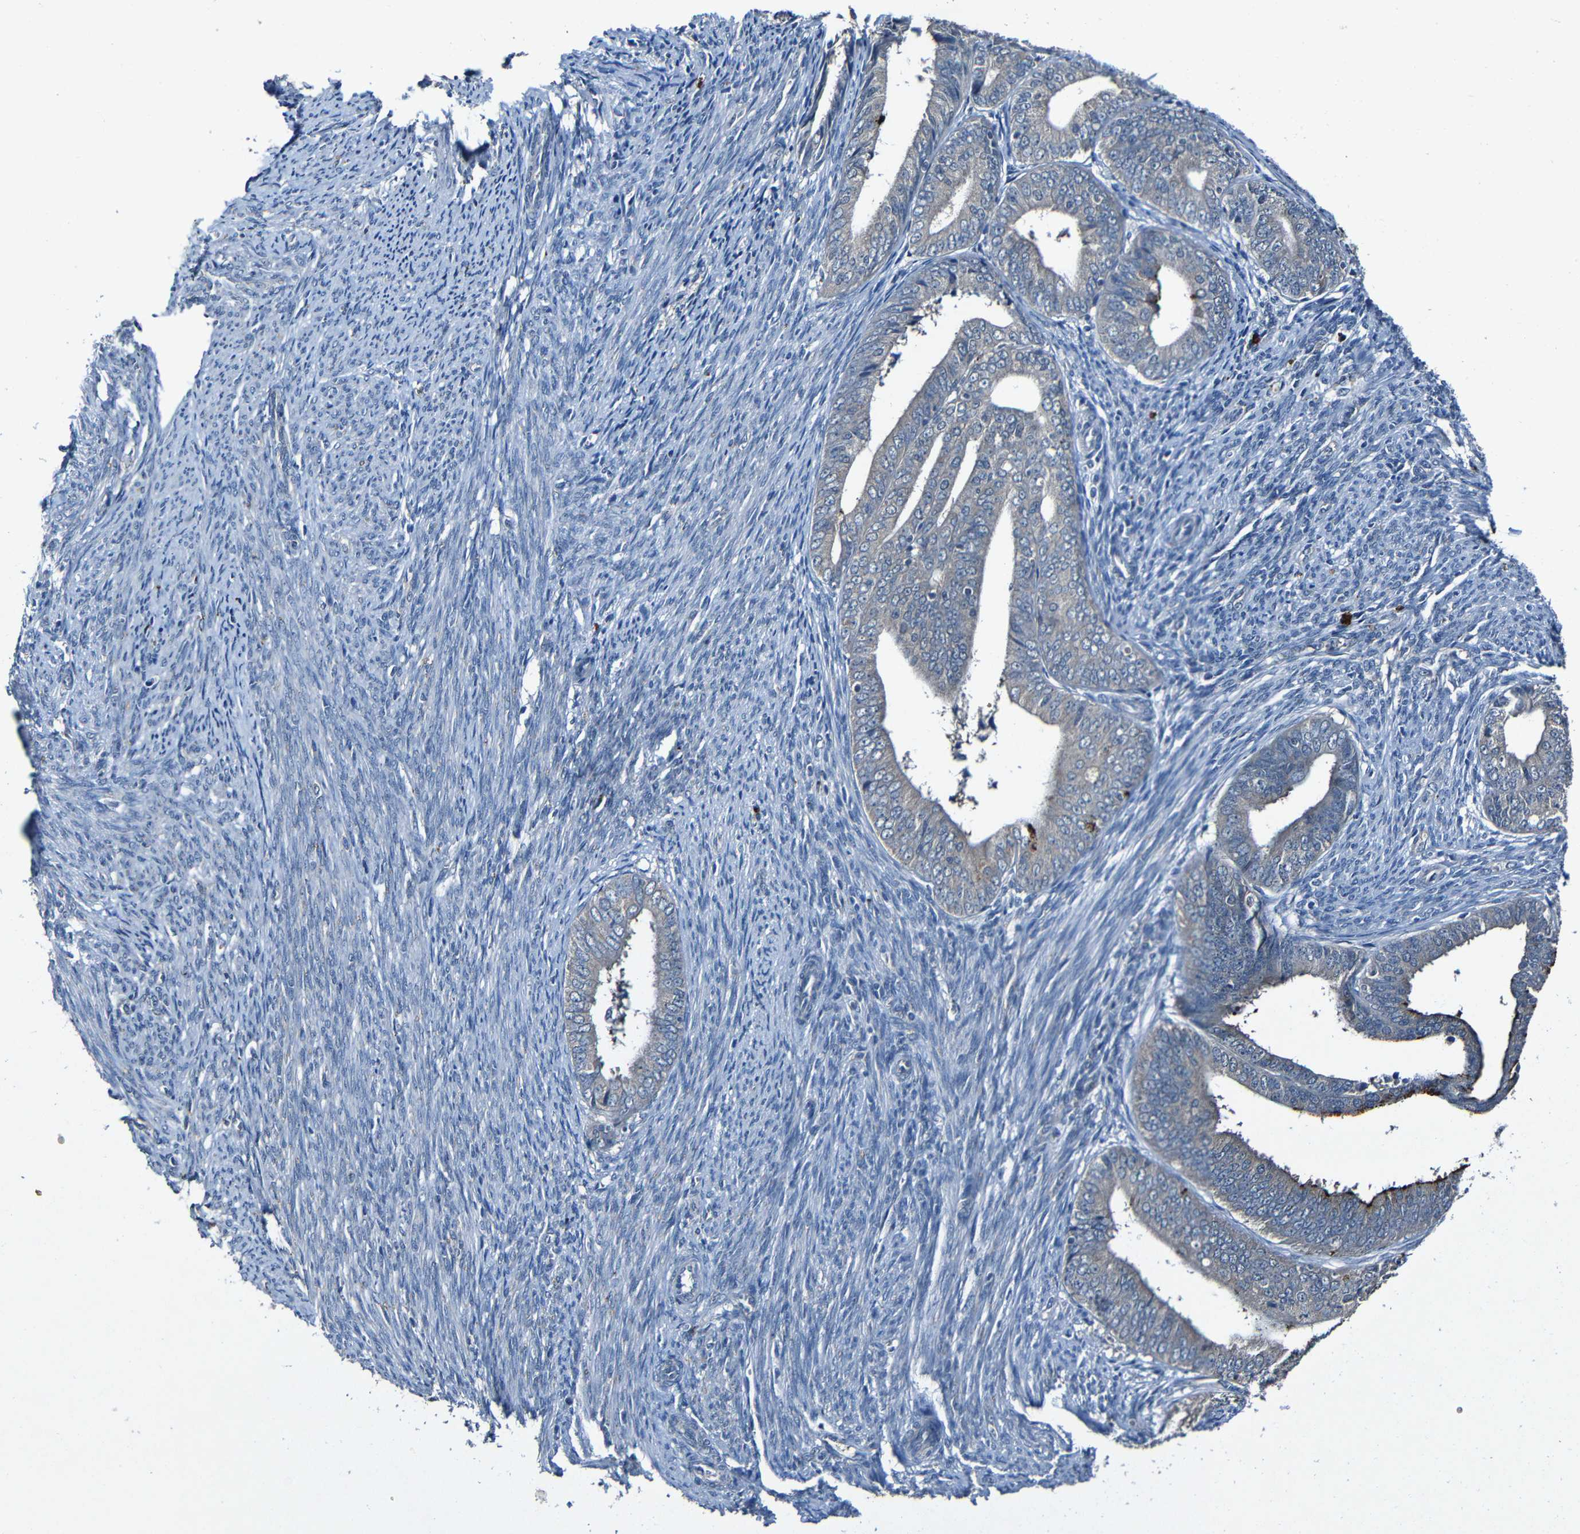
{"staining": {"intensity": "strong", "quantity": "25%-75%", "location": "cytoplasmic/membranous"}, "tissue": "endometrial cancer", "cell_type": "Tumor cells", "image_type": "cancer", "snomed": [{"axis": "morphology", "description": "Adenocarcinoma, NOS"}, {"axis": "topography", "description": "Endometrium"}], "caption": "There is high levels of strong cytoplasmic/membranous expression in tumor cells of endometrial adenocarcinoma, as demonstrated by immunohistochemical staining (brown color).", "gene": "LRRC70", "patient": {"sex": "female", "age": 63}}